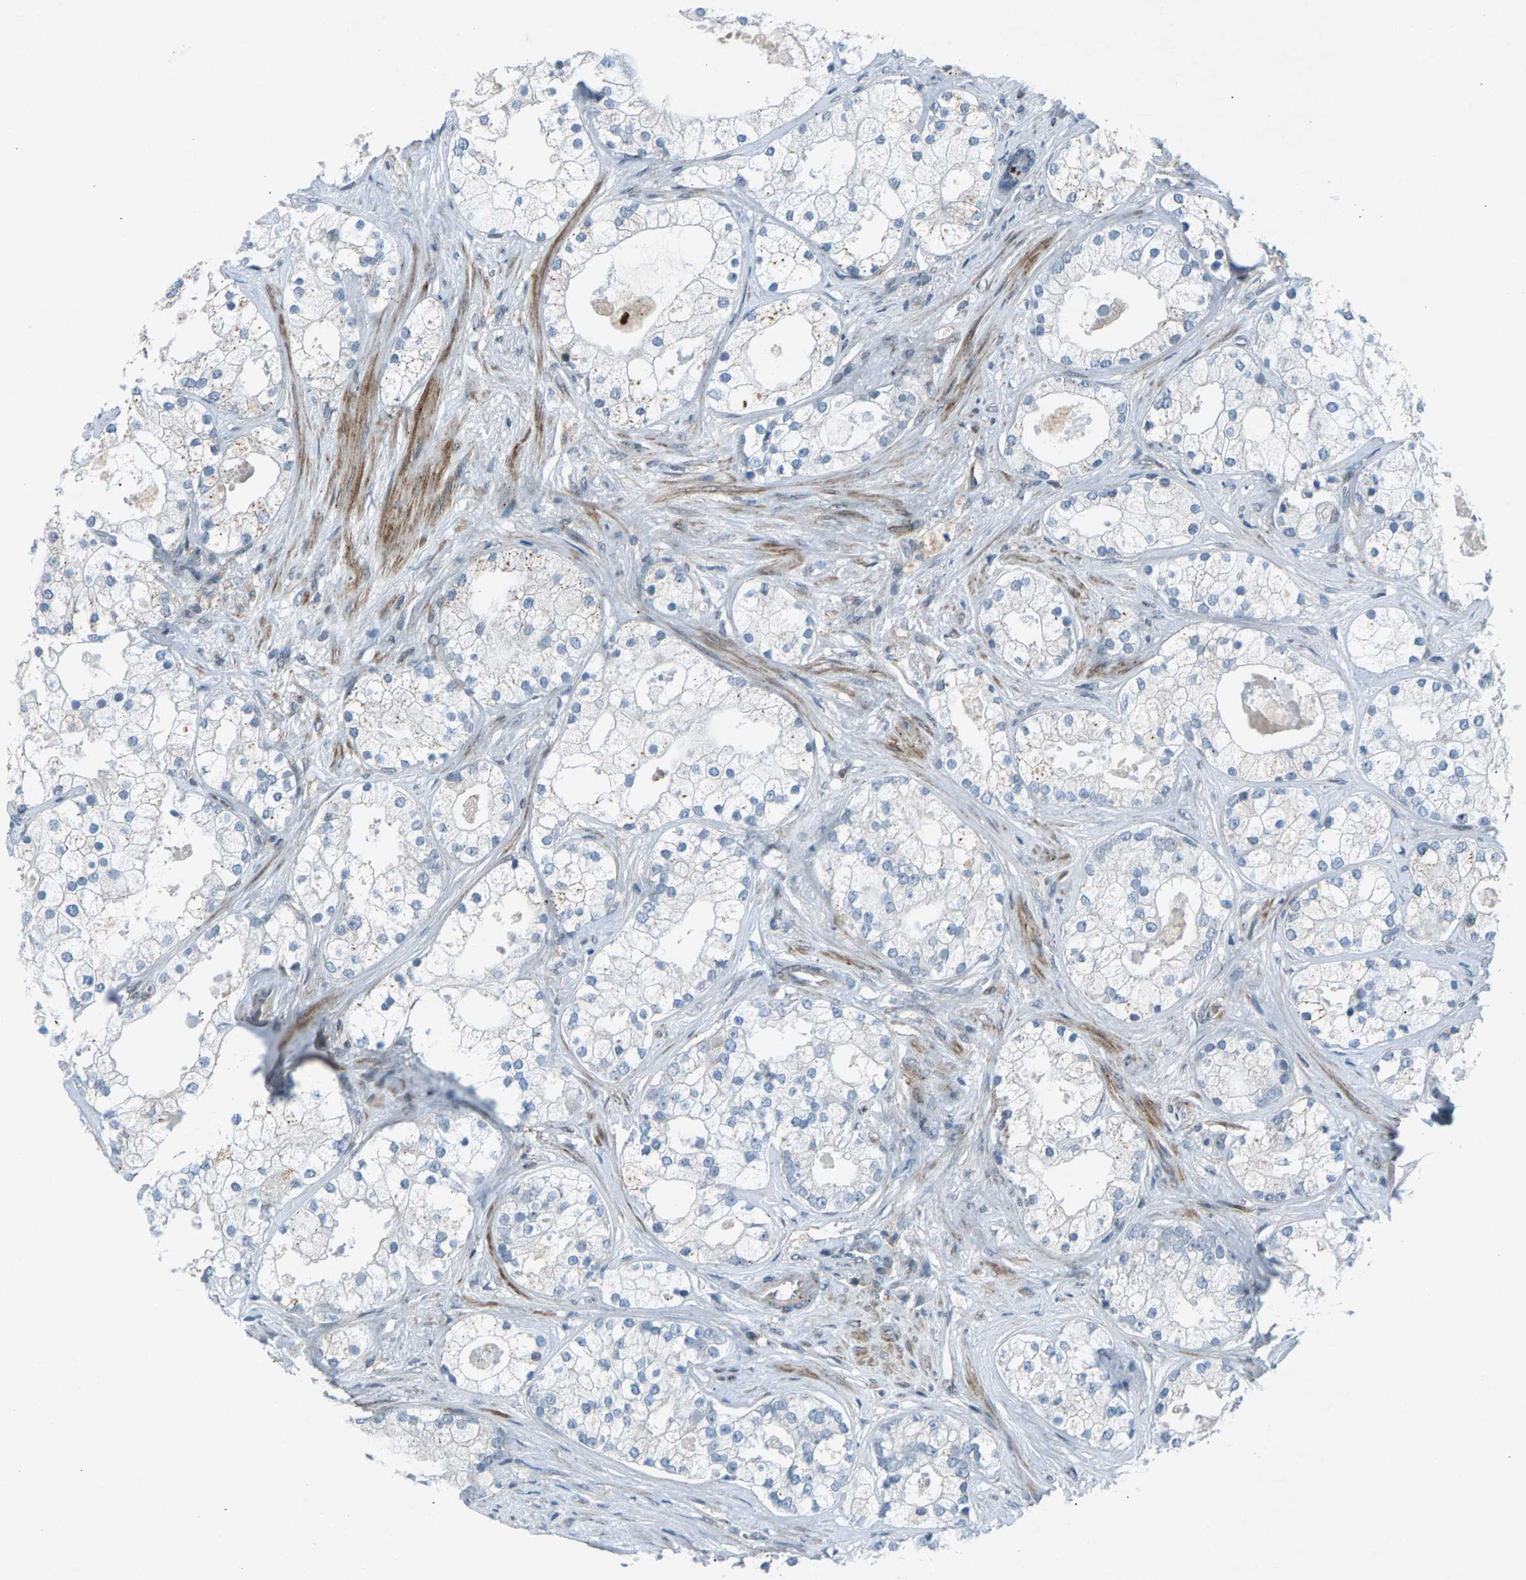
{"staining": {"intensity": "negative", "quantity": "none", "location": "none"}, "tissue": "prostate cancer", "cell_type": "Tumor cells", "image_type": "cancer", "snomed": [{"axis": "morphology", "description": "Adenocarcinoma, Low grade"}, {"axis": "topography", "description": "Prostate"}], "caption": "Immunohistochemistry micrograph of neoplastic tissue: human low-grade adenocarcinoma (prostate) stained with DAB (3,3'-diaminobenzidine) shows no significant protein staining in tumor cells. (Immunohistochemistry, brightfield microscopy, high magnification).", "gene": "ZPR1", "patient": {"sex": "male", "age": 58}}